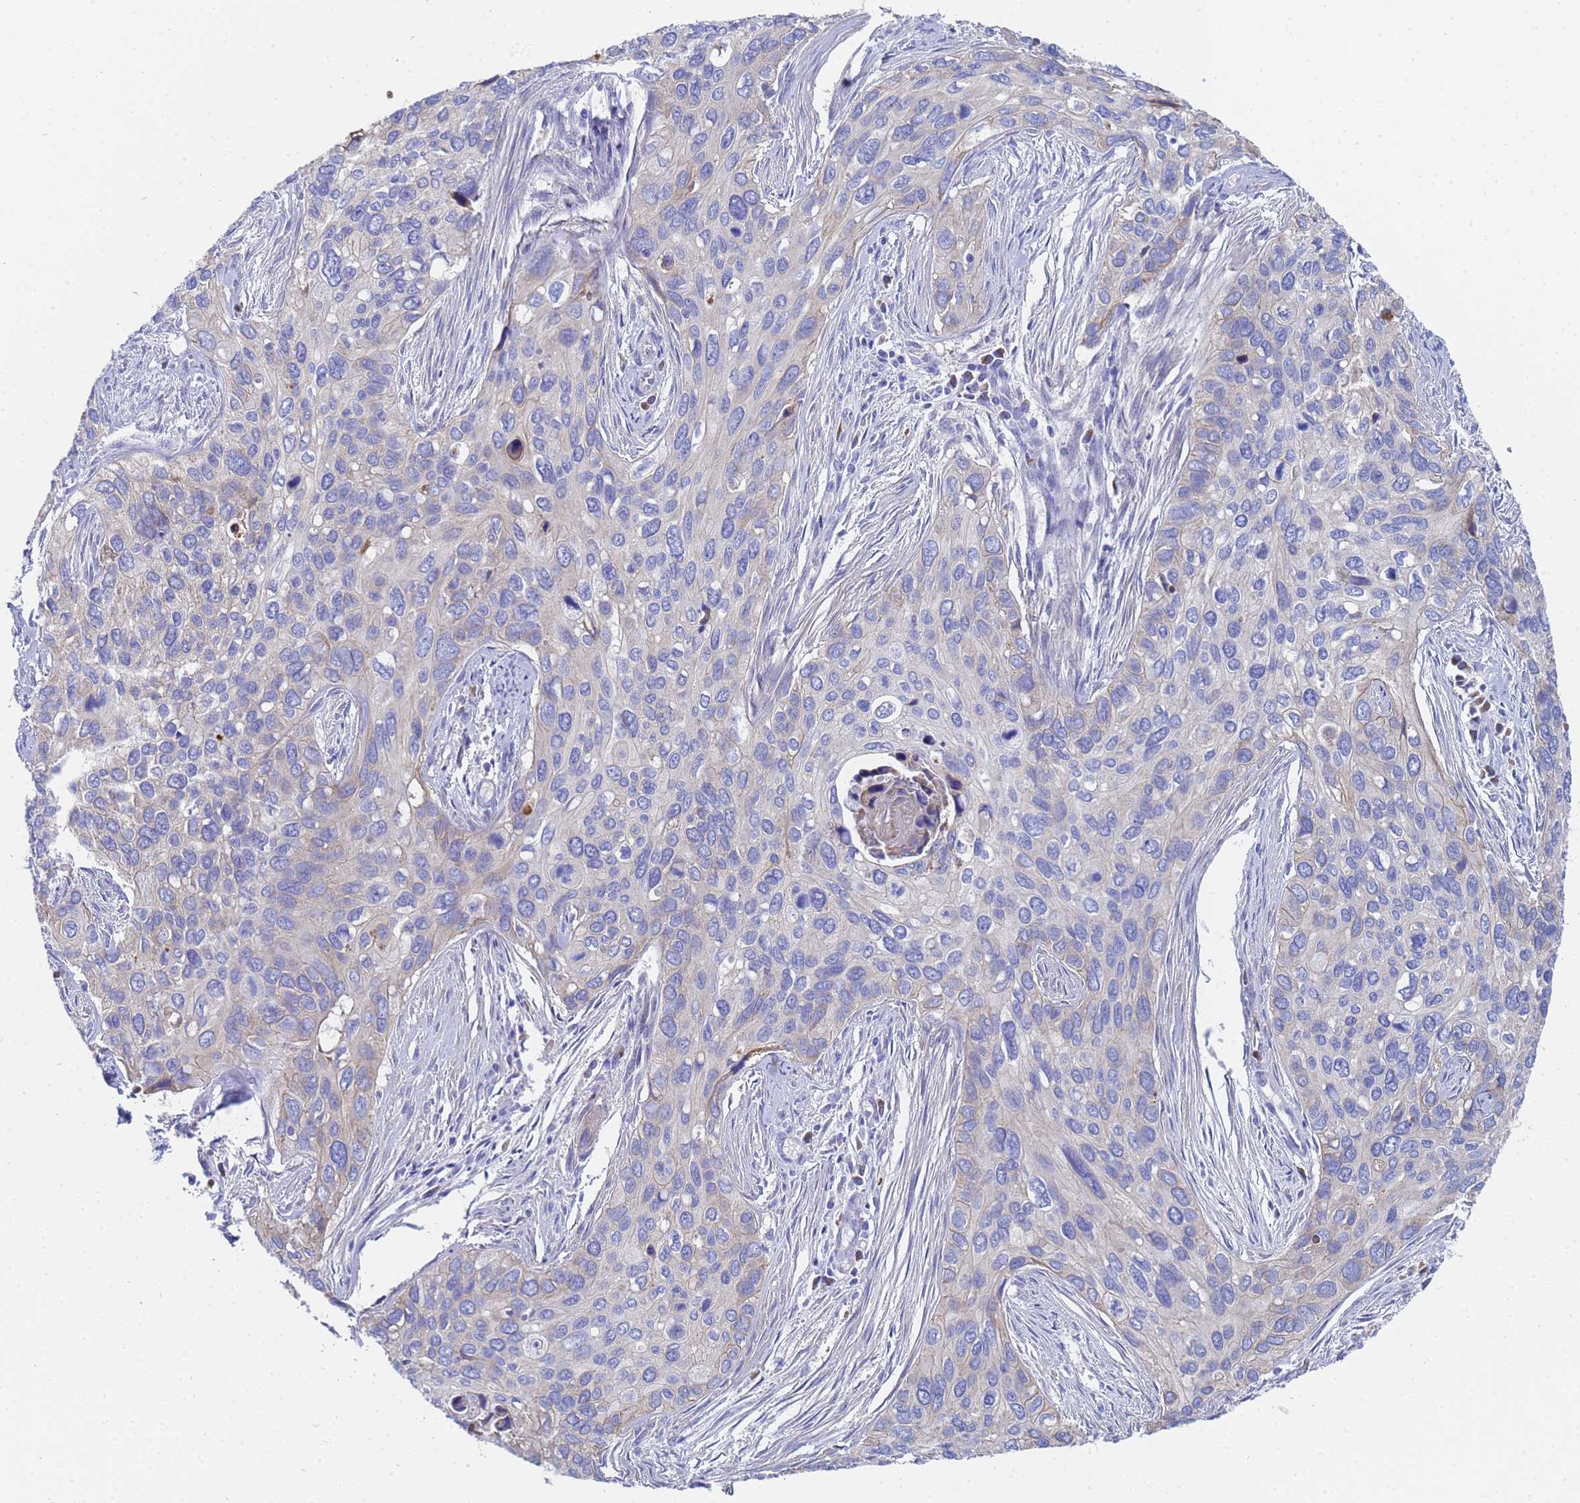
{"staining": {"intensity": "negative", "quantity": "none", "location": "none"}, "tissue": "cervical cancer", "cell_type": "Tumor cells", "image_type": "cancer", "snomed": [{"axis": "morphology", "description": "Squamous cell carcinoma, NOS"}, {"axis": "topography", "description": "Cervix"}], "caption": "High power microscopy photomicrograph of an immunohistochemistry (IHC) micrograph of cervical cancer, revealing no significant staining in tumor cells.", "gene": "TM4SF4", "patient": {"sex": "female", "age": 55}}